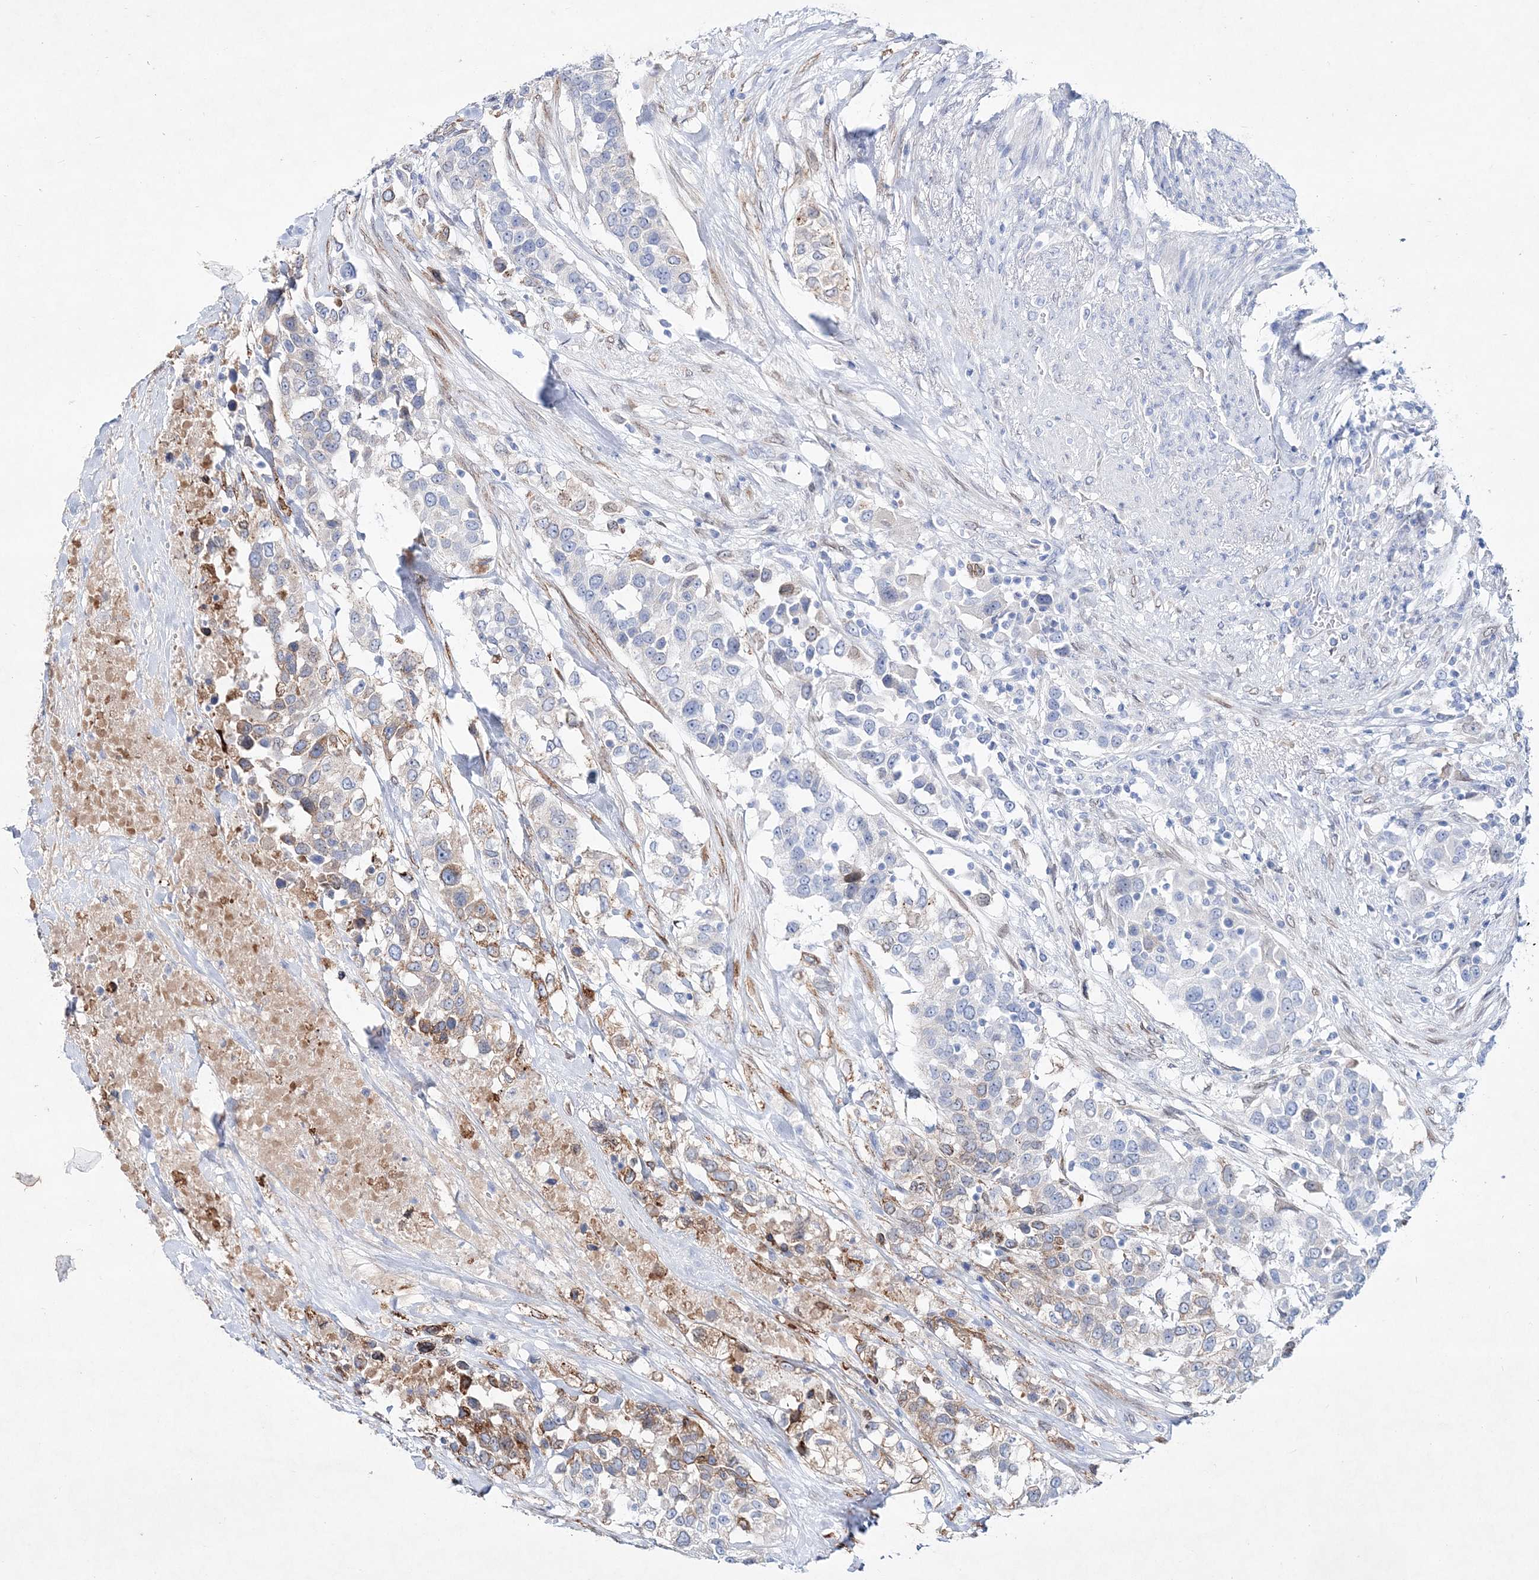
{"staining": {"intensity": "moderate", "quantity": "<25%", "location": "cytoplasmic/membranous"}, "tissue": "urothelial cancer", "cell_type": "Tumor cells", "image_type": "cancer", "snomed": [{"axis": "morphology", "description": "Urothelial carcinoma, High grade"}, {"axis": "topography", "description": "Urinary bladder"}], "caption": "Brown immunohistochemical staining in human urothelial cancer exhibits moderate cytoplasmic/membranous expression in approximately <25% of tumor cells. The staining was performed using DAB (3,3'-diaminobenzidine) to visualize the protein expression in brown, while the nuclei were stained in blue with hematoxylin (Magnification: 20x).", "gene": "SPINK7", "patient": {"sex": "female", "age": 80}}